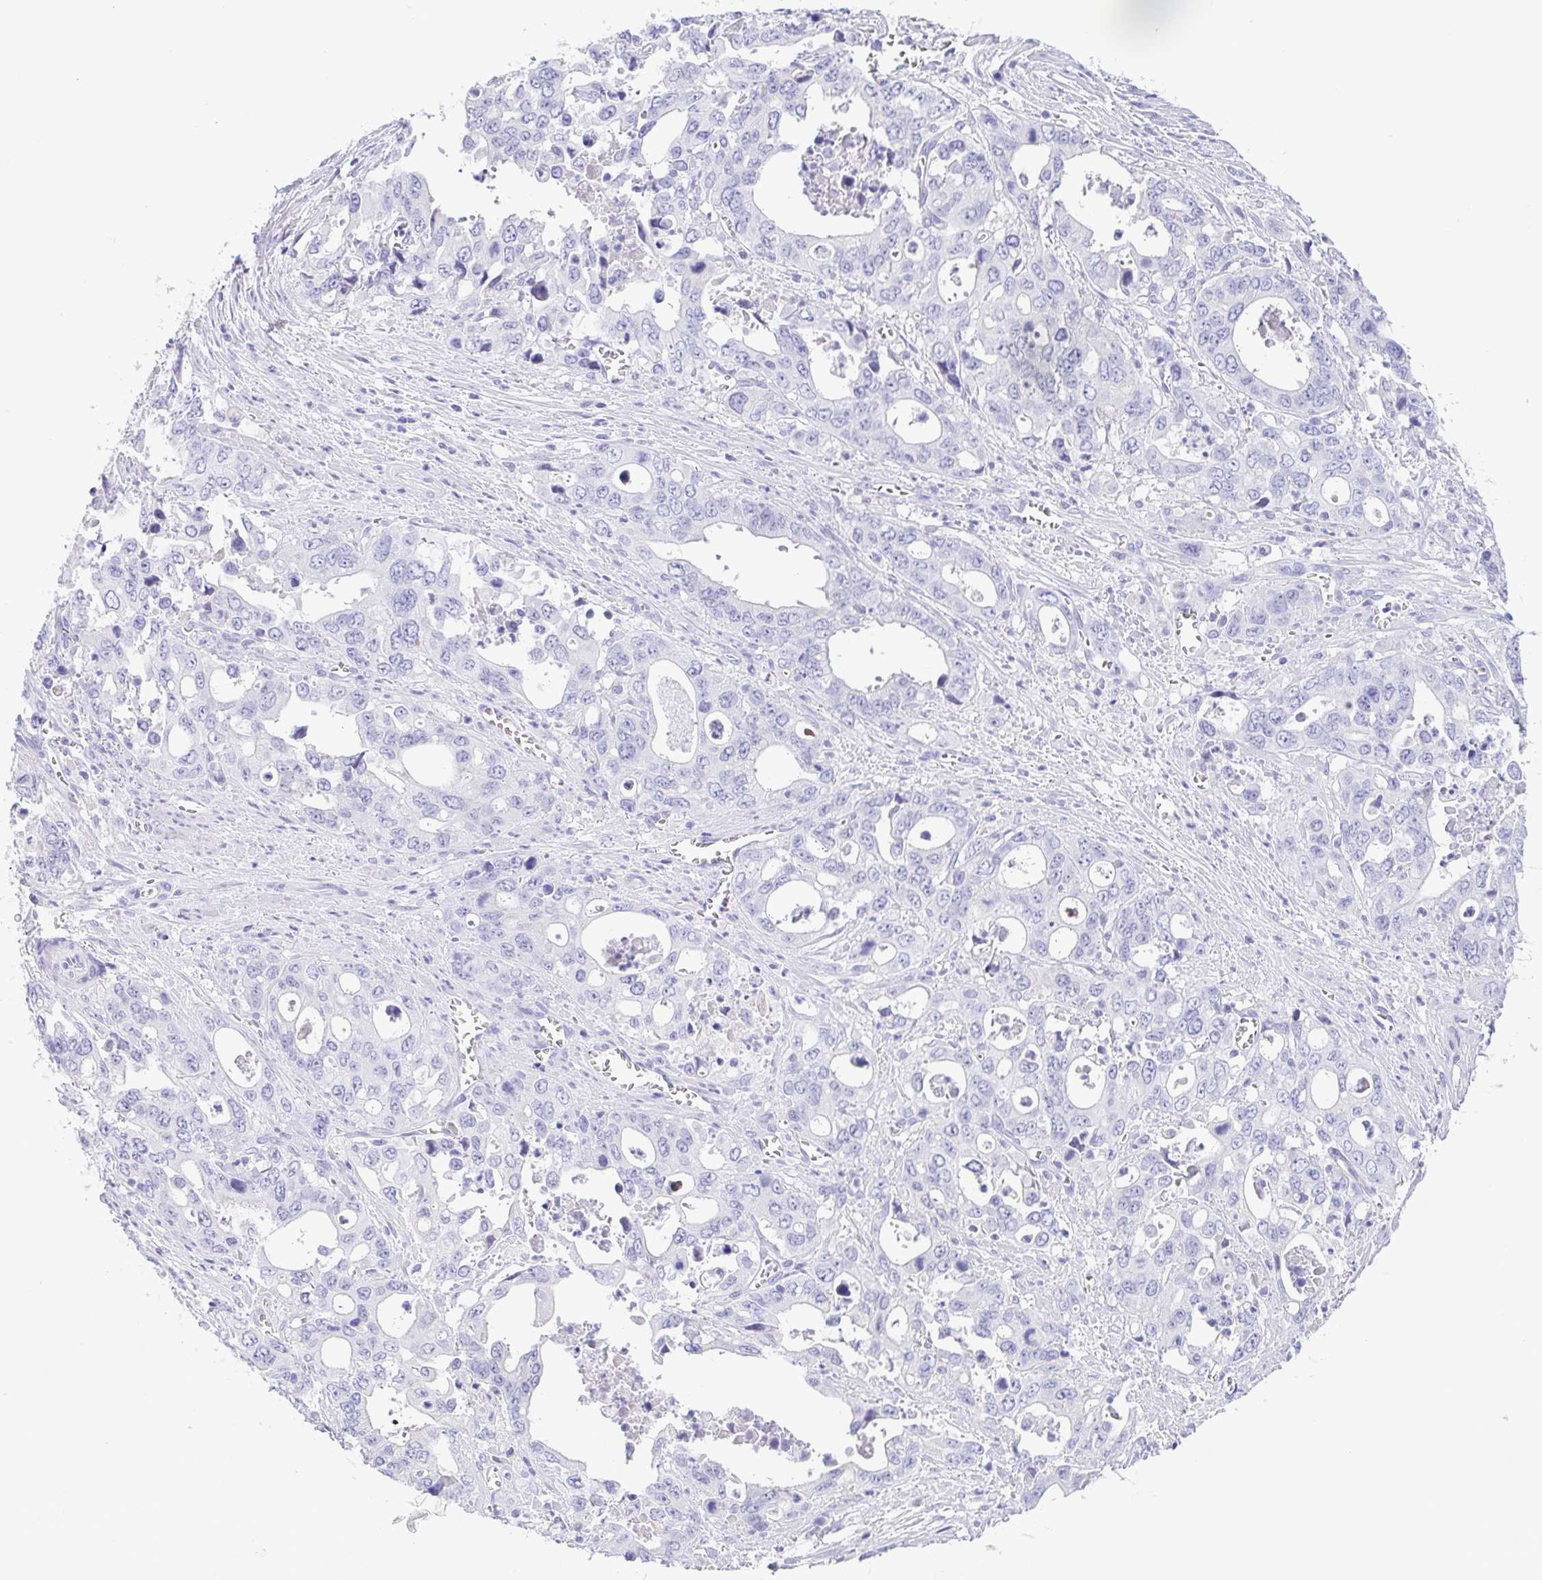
{"staining": {"intensity": "negative", "quantity": "none", "location": "none"}, "tissue": "stomach cancer", "cell_type": "Tumor cells", "image_type": "cancer", "snomed": [{"axis": "morphology", "description": "Adenocarcinoma, NOS"}, {"axis": "topography", "description": "Stomach, upper"}], "caption": "The micrograph demonstrates no significant positivity in tumor cells of stomach adenocarcinoma.", "gene": "TREH", "patient": {"sex": "male", "age": 74}}